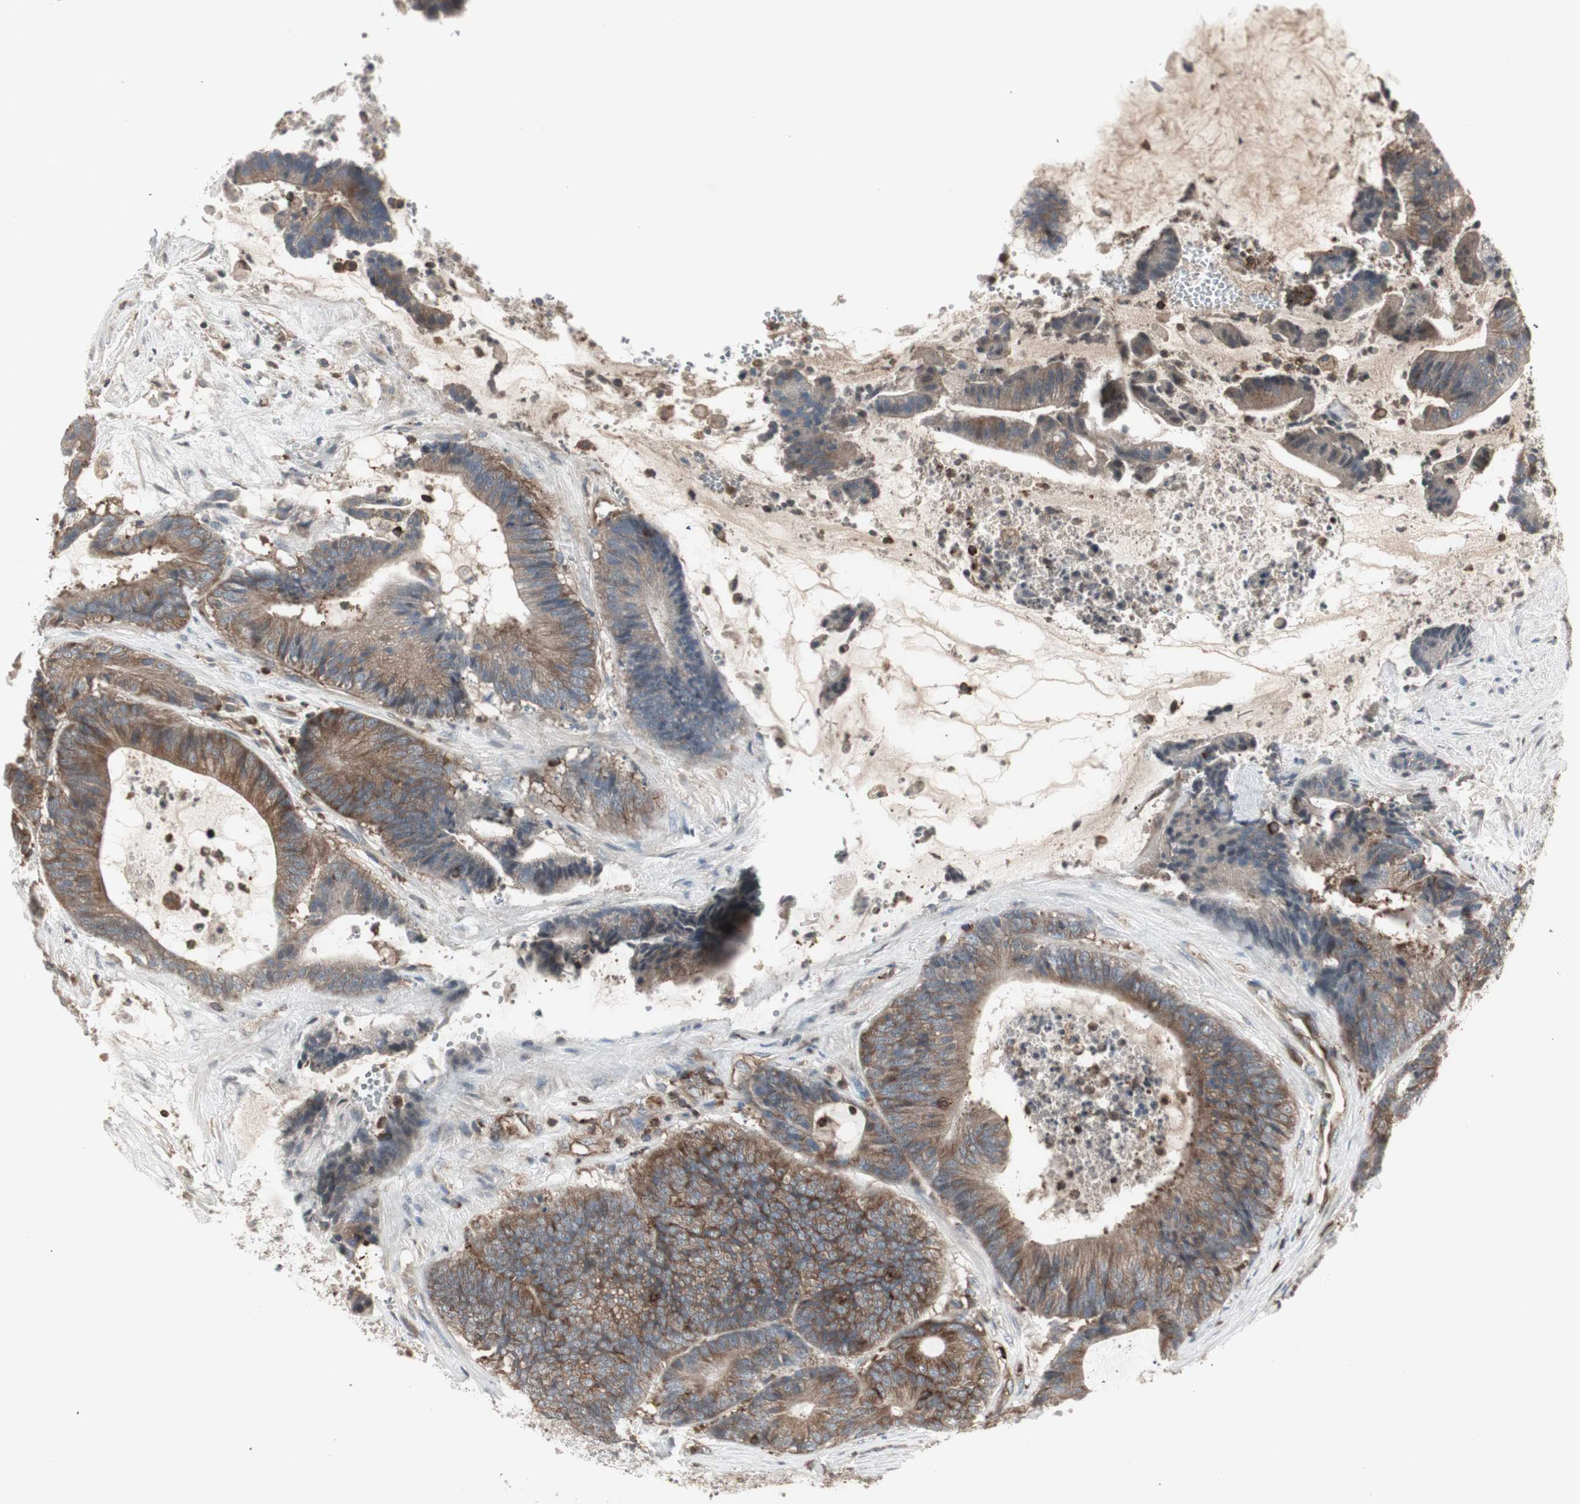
{"staining": {"intensity": "moderate", "quantity": ">75%", "location": "cytoplasmic/membranous"}, "tissue": "colorectal cancer", "cell_type": "Tumor cells", "image_type": "cancer", "snomed": [{"axis": "morphology", "description": "Adenocarcinoma, NOS"}, {"axis": "topography", "description": "Colon"}], "caption": "Colorectal cancer (adenocarcinoma) stained with a protein marker reveals moderate staining in tumor cells.", "gene": "ARHGEF1", "patient": {"sex": "female", "age": 84}}